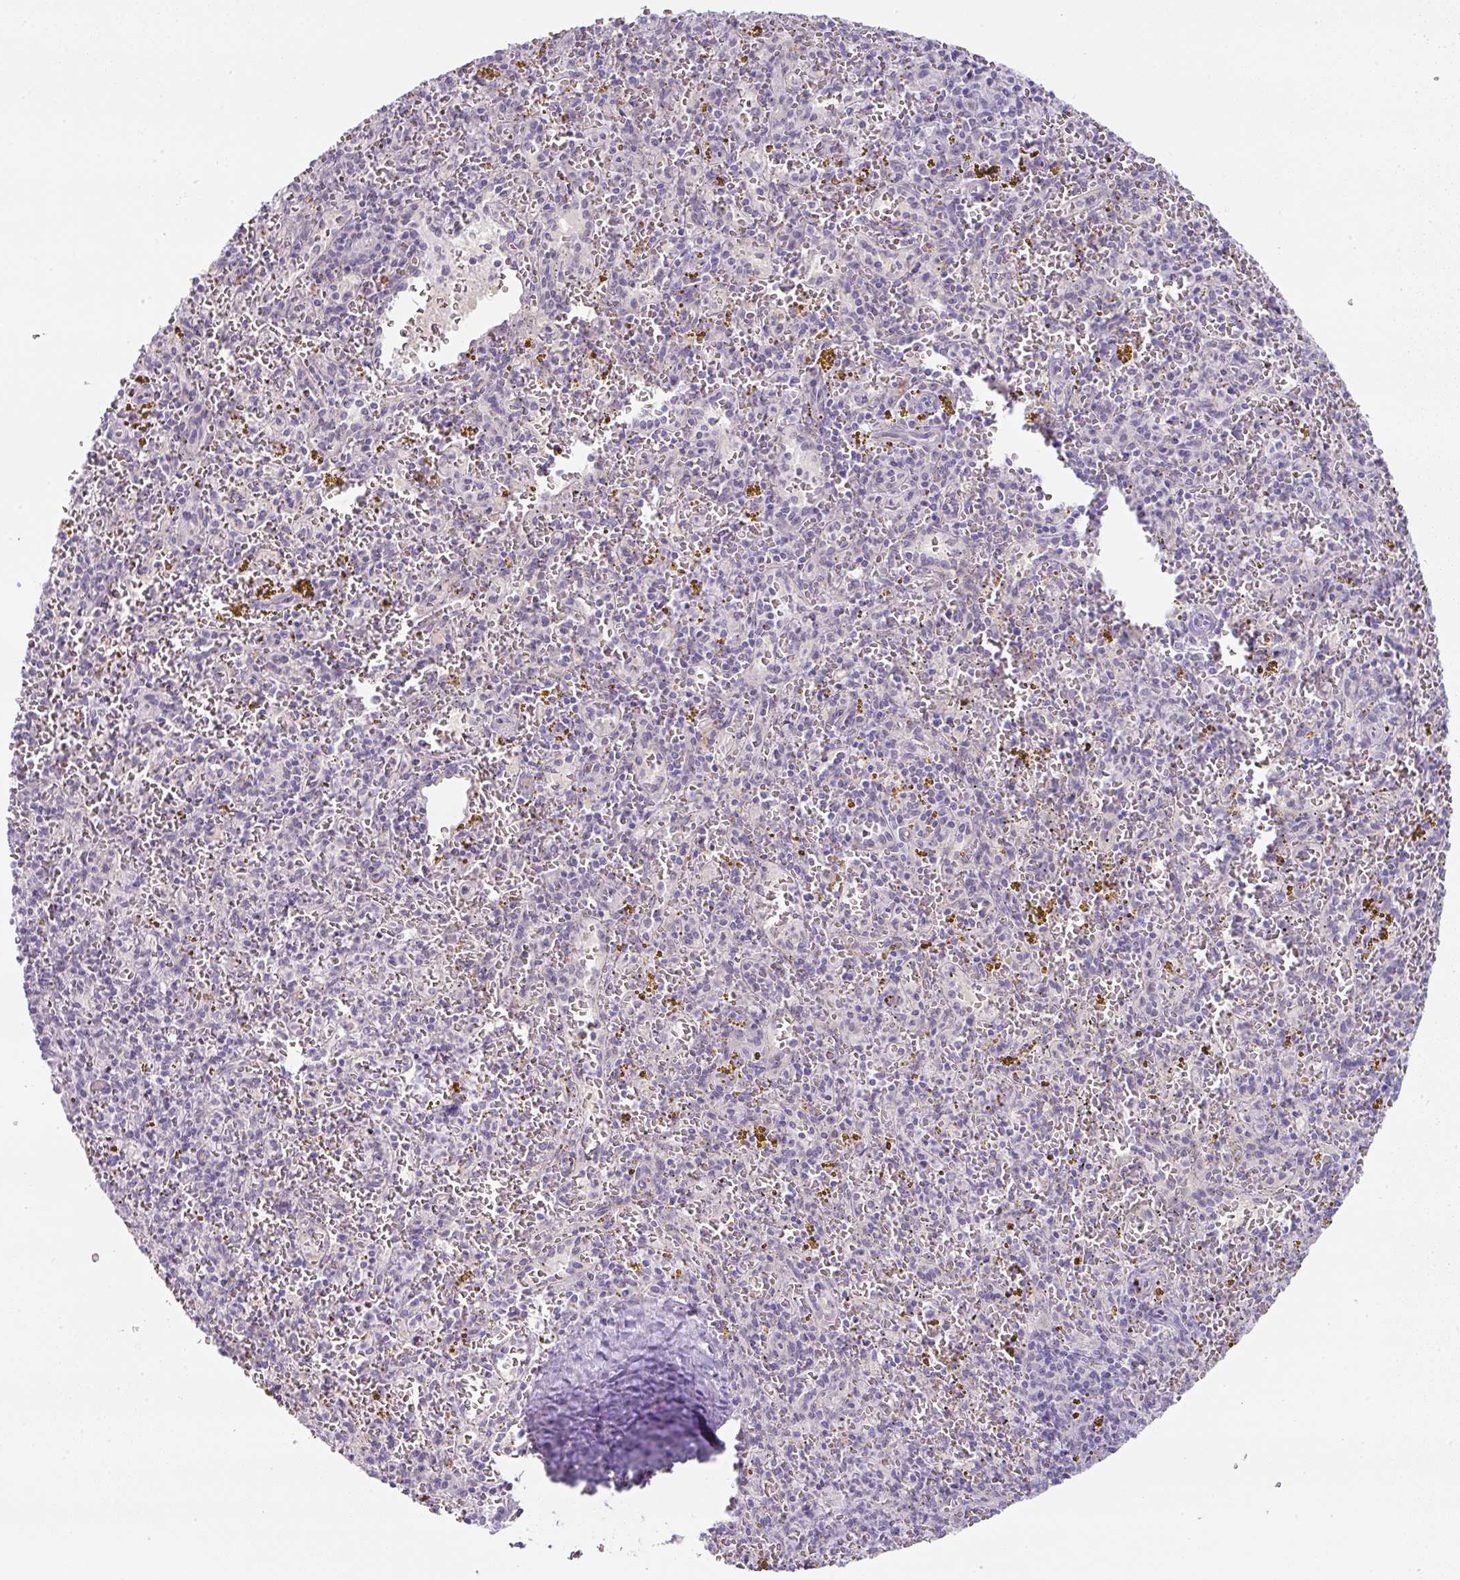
{"staining": {"intensity": "negative", "quantity": "none", "location": "none"}, "tissue": "spleen", "cell_type": "Cells in red pulp", "image_type": "normal", "snomed": [{"axis": "morphology", "description": "Normal tissue, NOS"}, {"axis": "topography", "description": "Spleen"}], "caption": "DAB immunohistochemical staining of benign spleen shows no significant expression in cells in red pulp.", "gene": "FGF17", "patient": {"sex": "male", "age": 57}}